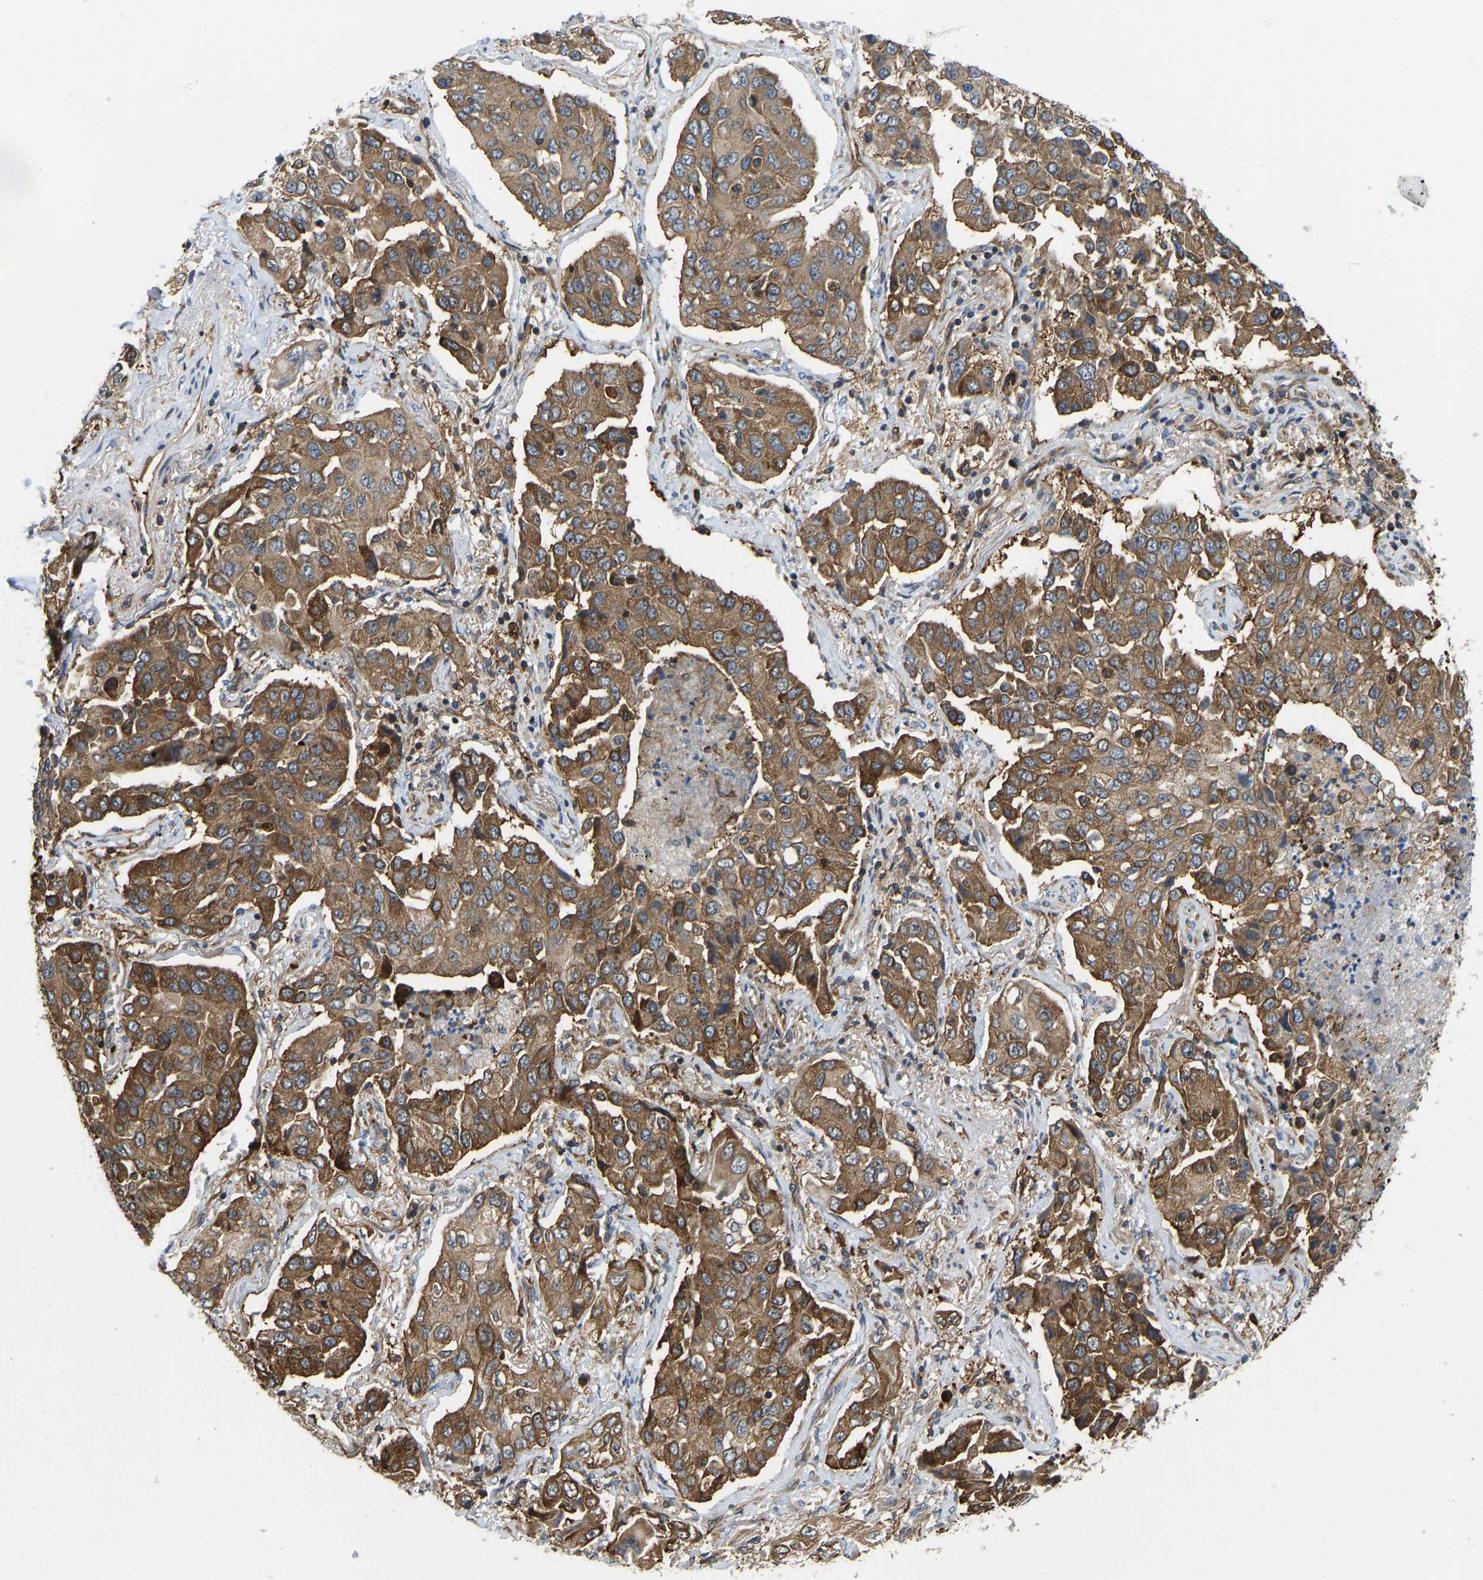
{"staining": {"intensity": "moderate", "quantity": ">75%", "location": "cytoplasmic/membranous"}, "tissue": "lung cancer", "cell_type": "Tumor cells", "image_type": "cancer", "snomed": [{"axis": "morphology", "description": "Adenocarcinoma, NOS"}, {"axis": "topography", "description": "Lung"}], "caption": "DAB (3,3'-diaminobenzidine) immunohistochemical staining of adenocarcinoma (lung) displays moderate cytoplasmic/membranous protein expression in about >75% of tumor cells.", "gene": "RASGRF2", "patient": {"sex": "female", "age": 65}}